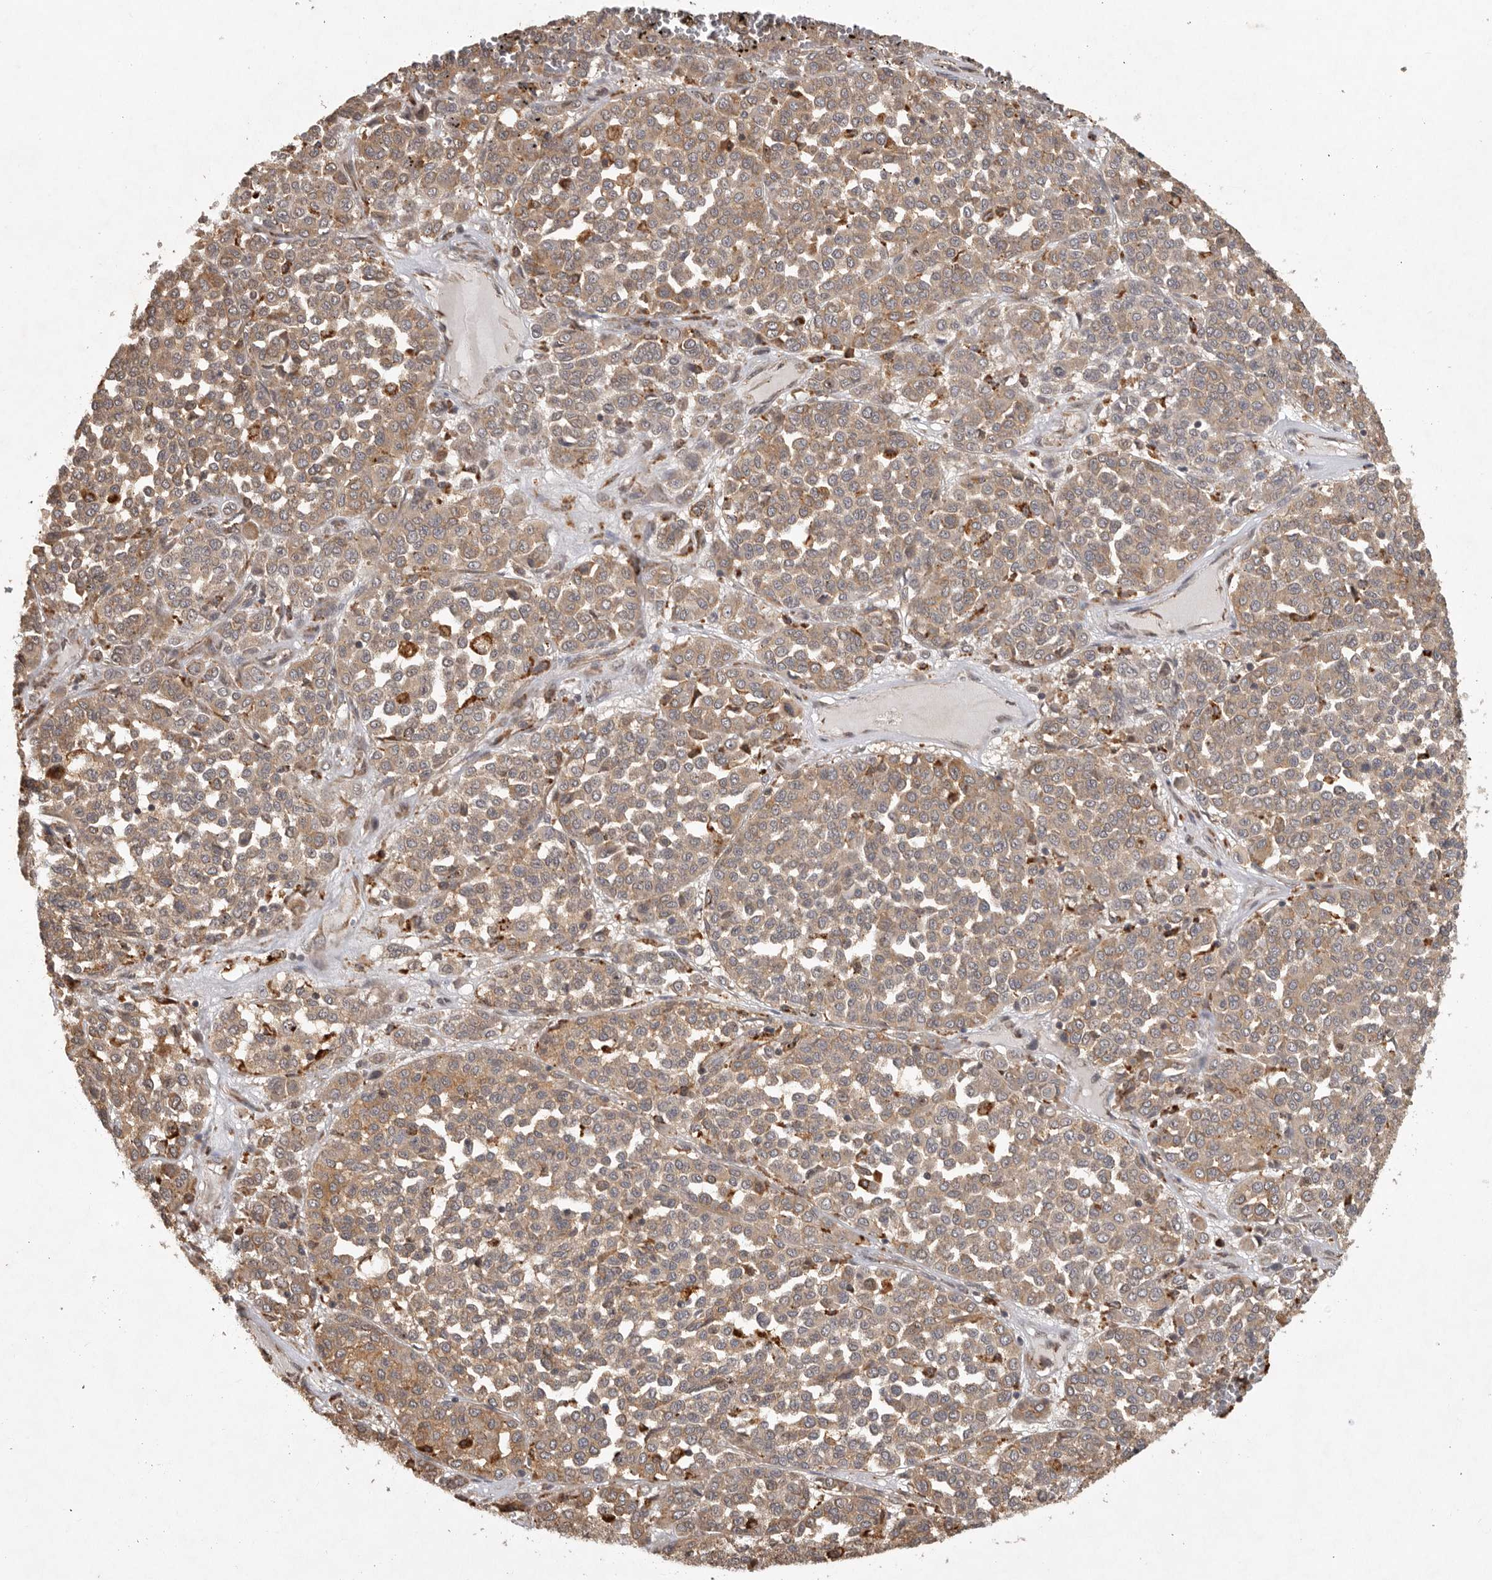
{"staining": {"intensity": "moderate", "quantity": ">75%", "location": "cytoplasmic/membranous"}, "tissue": "melanoma", "cell_type": "Tumor cells", "image_type": "cancer", "snomed": [{"axis": "morphology", "description": "Malignant melanoma, Metastatic site"}, {"axis": "topography", "description": "Pancreas"}], "caption": "Human melanoma stained with a protein marker demonstrates moderate staining in tumor cells.", "gene": "ZNF83", "patient": {"sex": "female", "age": 30}}